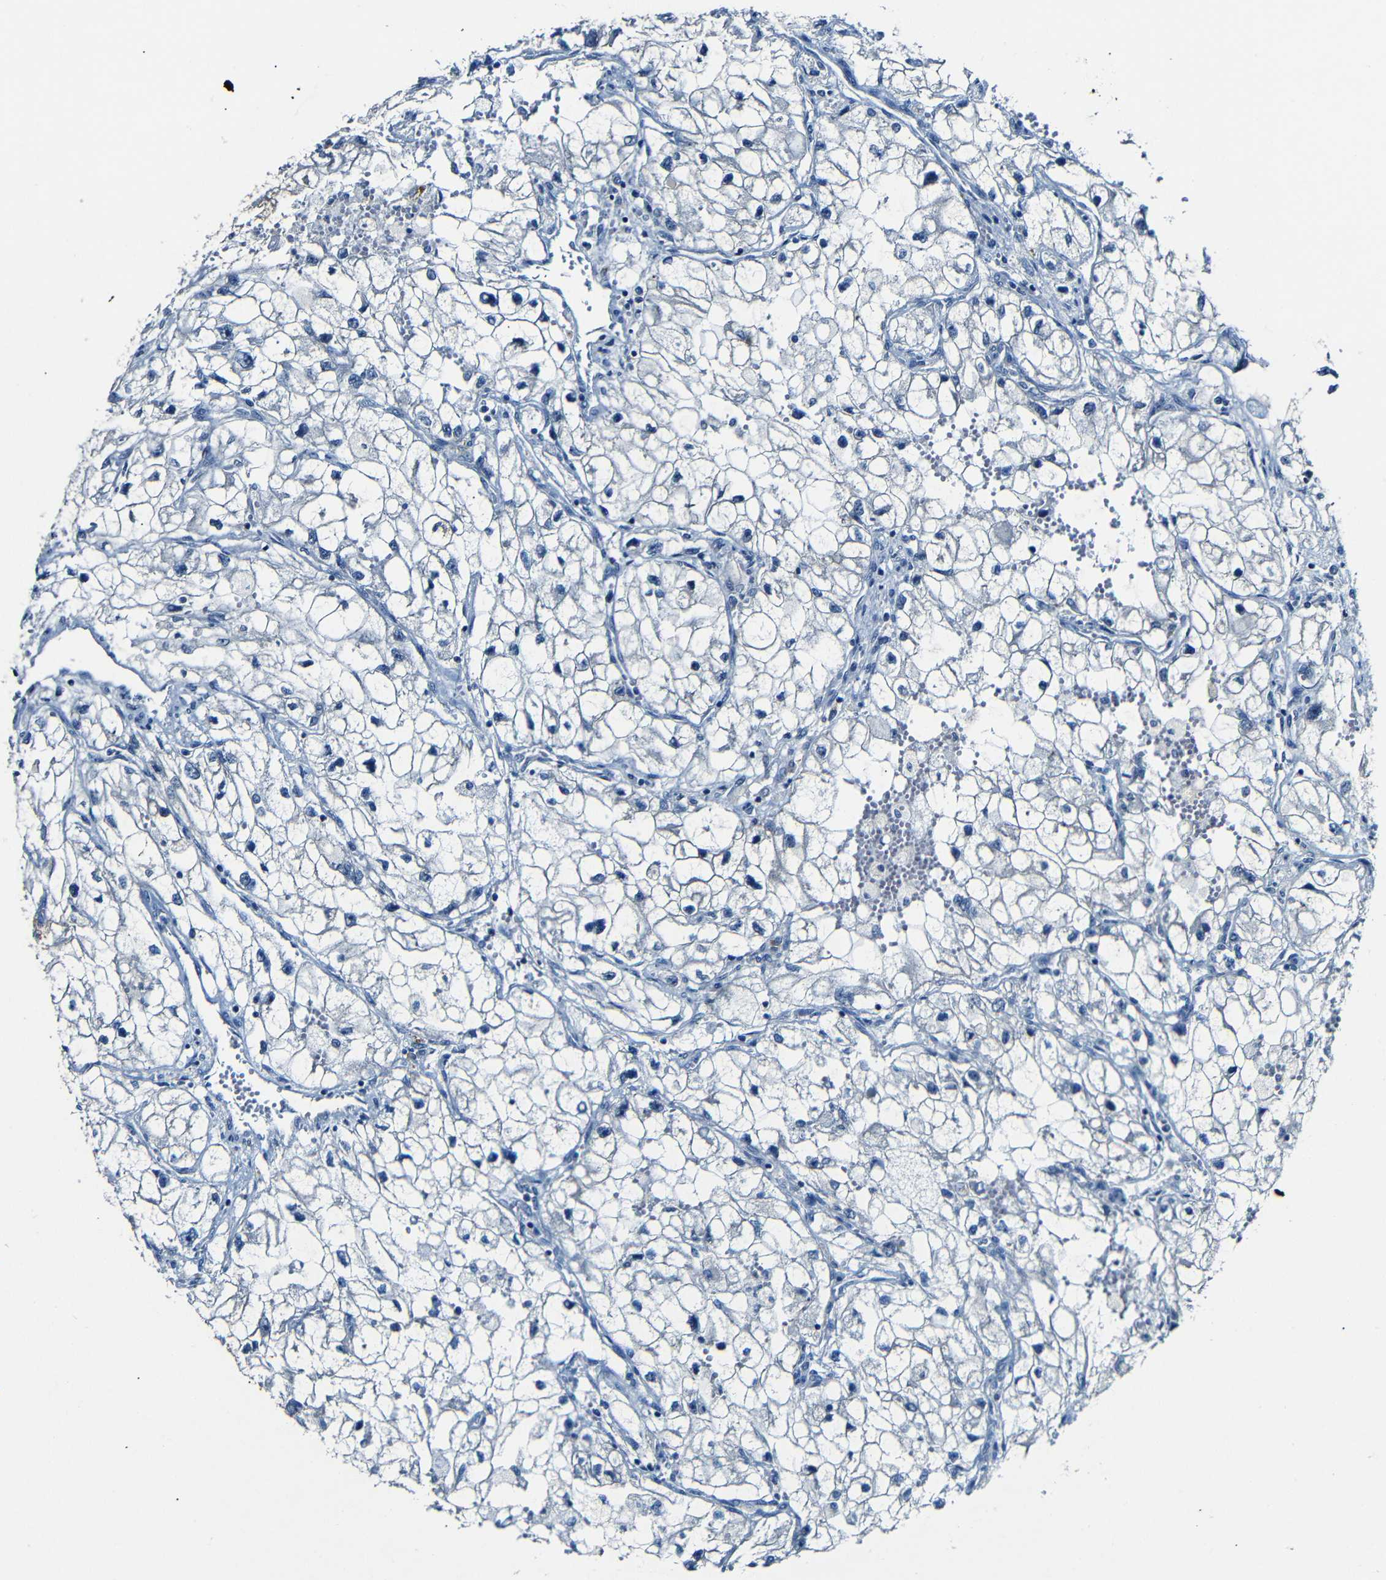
{"staining": {"intensity": "negative", "quantity": "none", "location": "none"}, "tissue": "renal cancer", "cell_type": "Tumor cells", "image_type": "cancer", "snomed": [{"axis": "morphology", "description": "Adenocarcinoma, NOS"}, {"axis": "topography", "description": "Kidney"}], "caption": "Protein analysis of renal adenocarcinoma reveals no significant expression in tumor cells. (DAB immunohistochemistry (IHC) with hematoxylin counter stain).", "gene": "ANK3", "patient": {"sex": "female", "age": 70}}